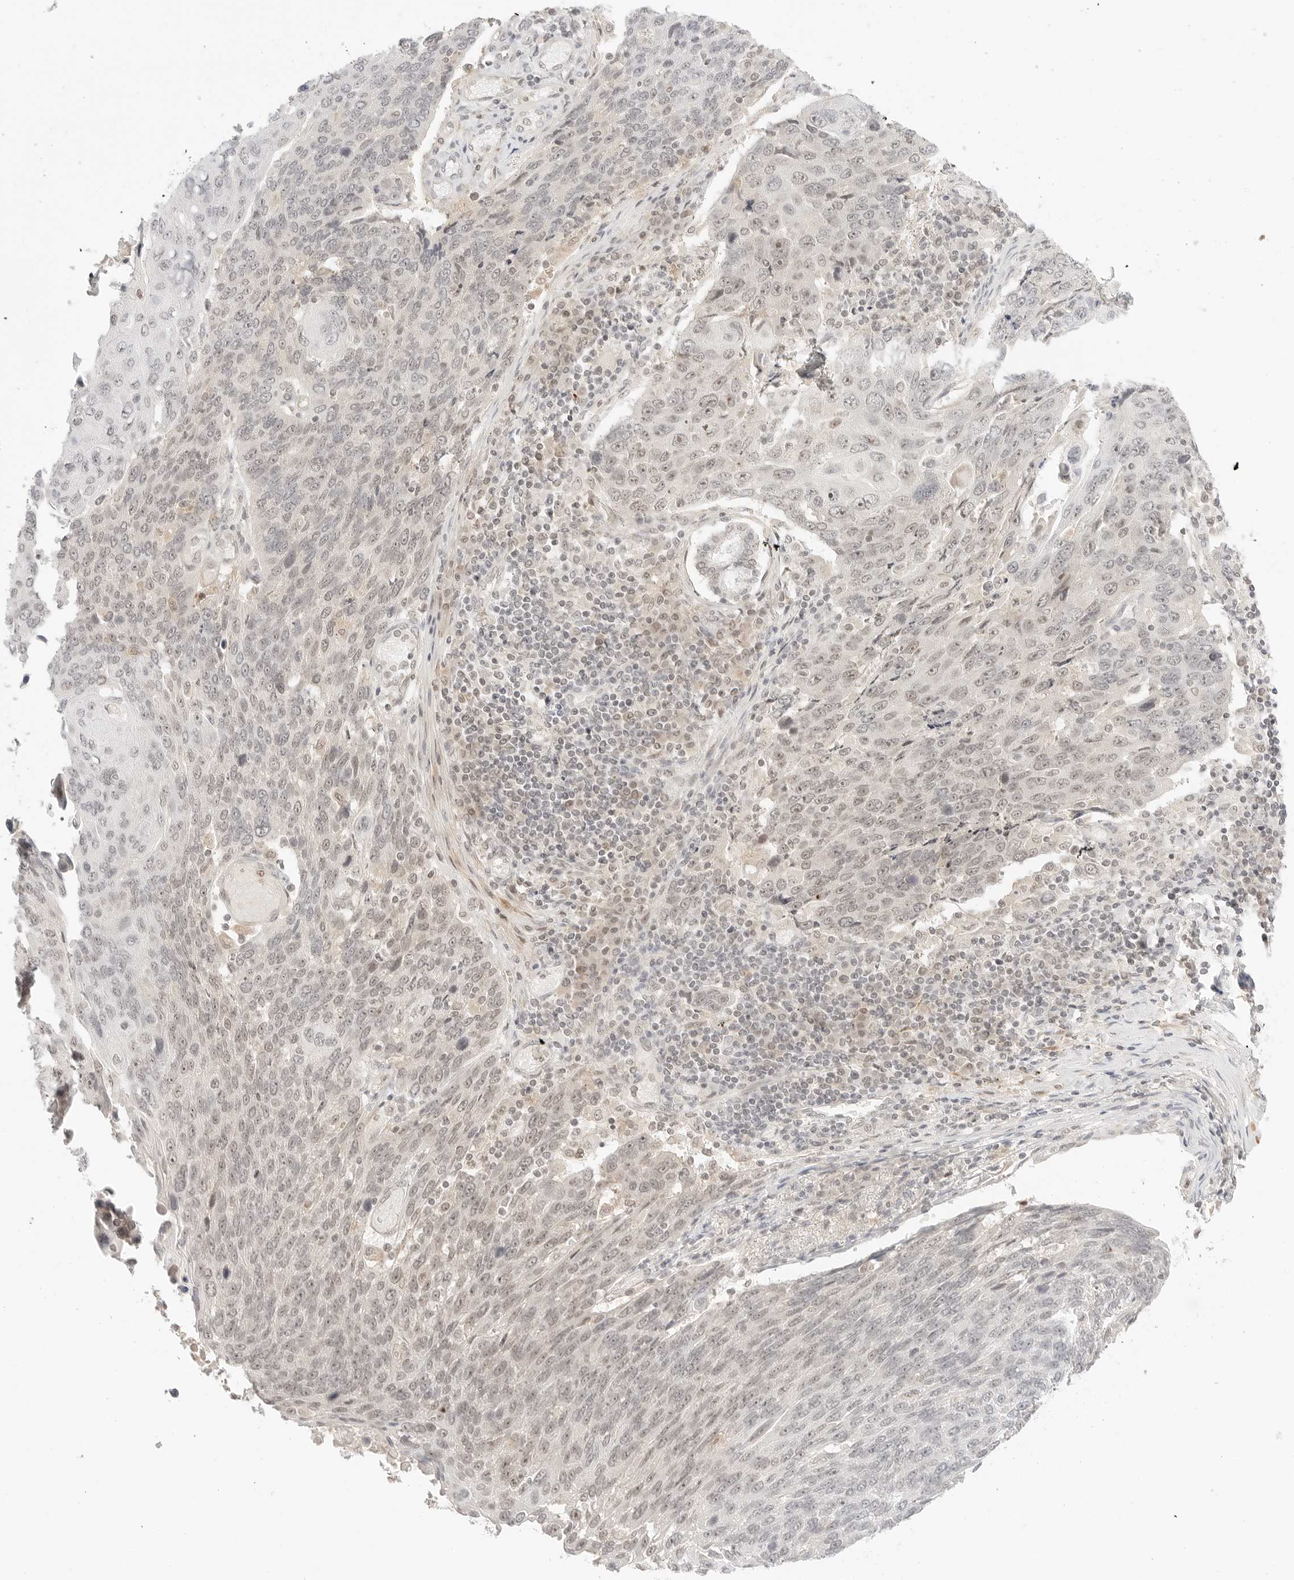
{"staining": {"intensity": "weak", "quantity": ">75%", "location": "nuclear"}, "tissue": "lung cancer", "cell_type": "Tumor cells", "image_type": "cancer", "snomed": [{"axis": "morphology", "description": "Squamous cell carcinoma, NOS"}, {"axis": "topography", "description": "Lung"}], "caption": "Lung squamous cell carcinoma was stained to show a protein in brown. There is low levels of weak nuclear staining in approximately >75% of tumor cells. The protein of interest is shown in brown color, while the nuclei are stained blue.", "gene": "RPS6KL1", "patient": {"sex": "male", "age": 66}}